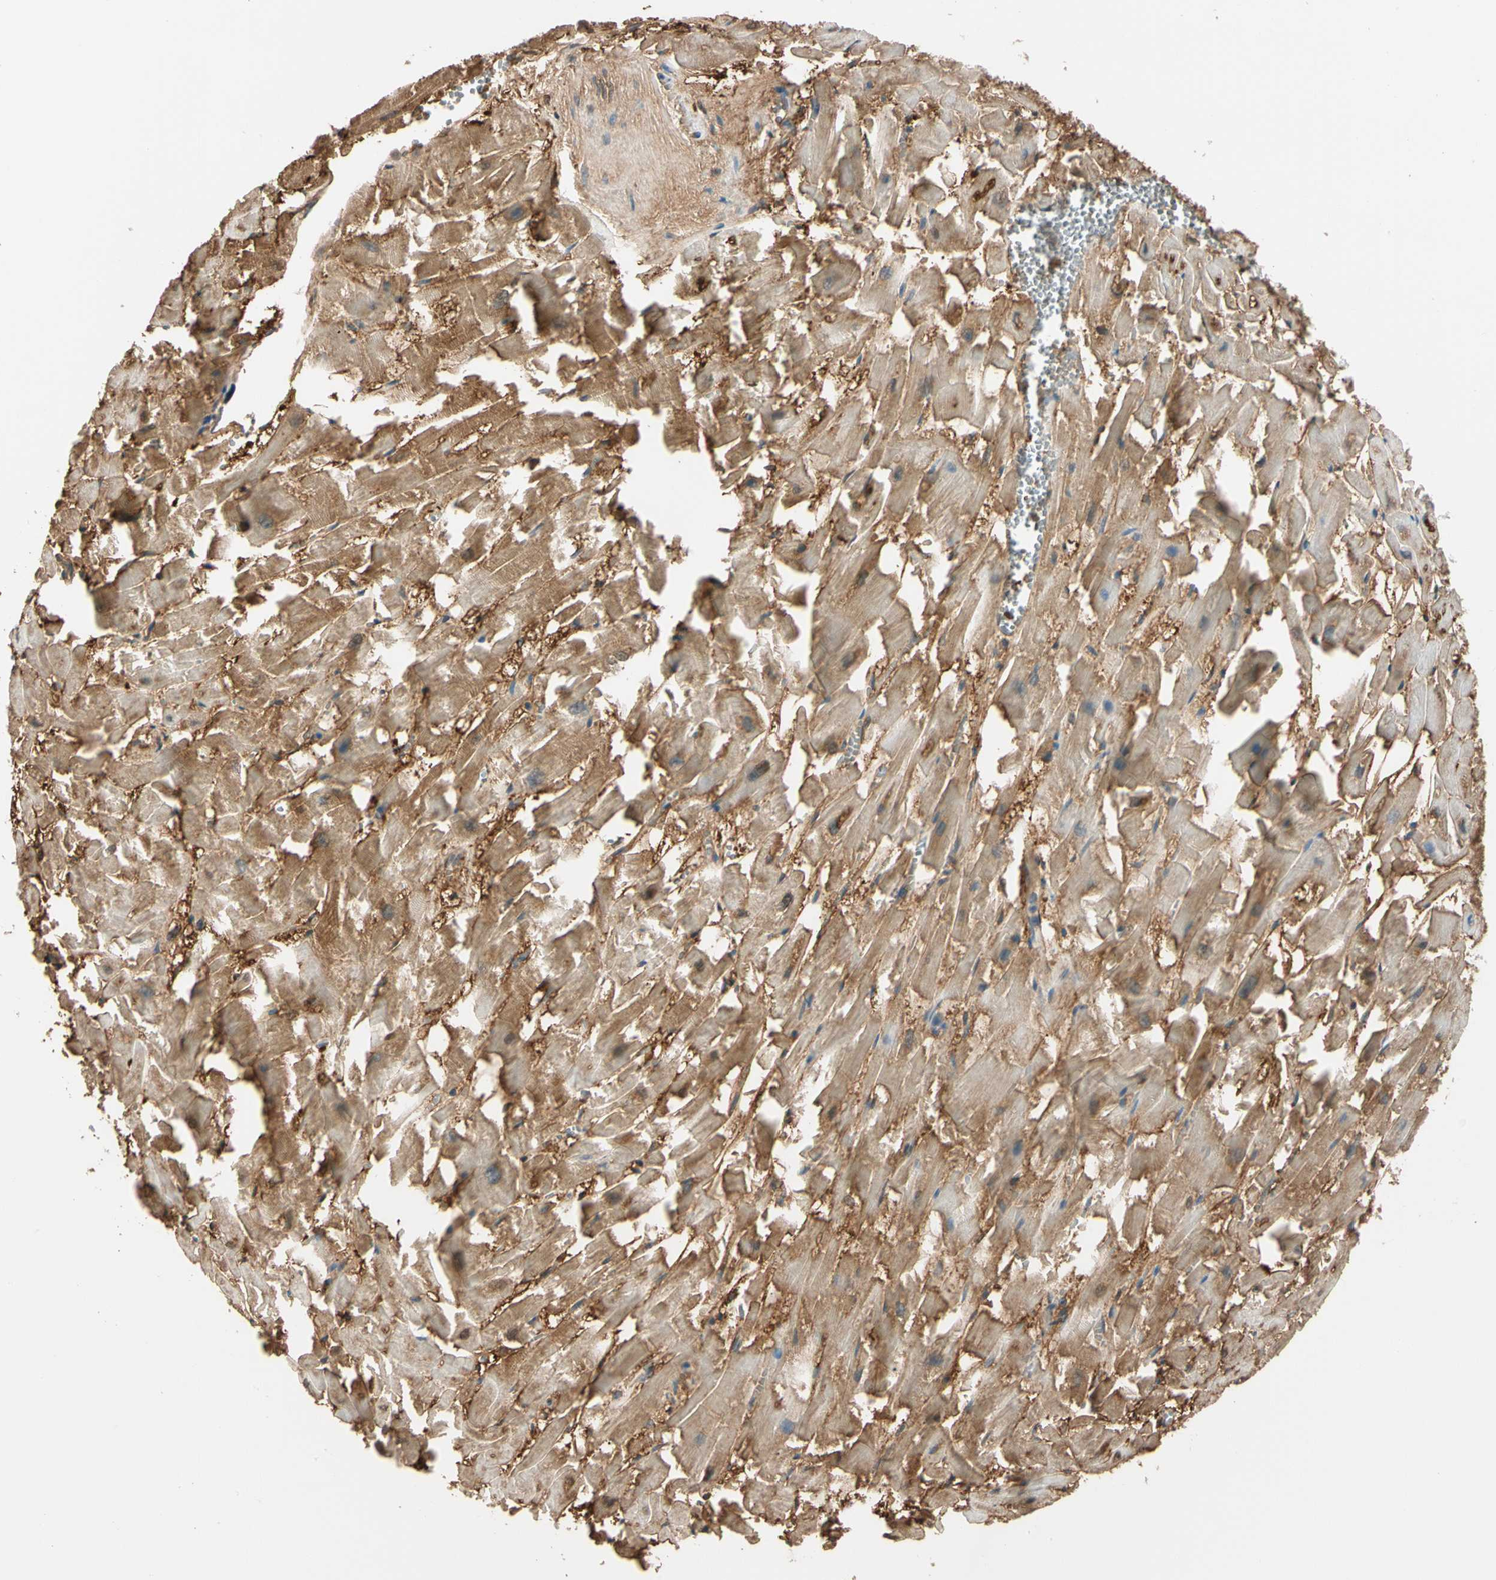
{"staining": {"intensity": "moderate", "quantity": ">75%", "location": "cytoplasmic/membranous"}, "tissue": "heart muscle", "cell_type": "Cardiomyocytes", "image_type": "normal", "snomed": [{"axis": "morphology", "description": "Normal tissue, NOS"}, {"axis": "topography", "description": "Heart"}], "caption": "About >75% of cardiomyocytes in normal heart muscle reveal moderate cytoplasmic/membranous protein positivity as visualized by brown immunohistochemical staining.", "gene": "PNCK", "patient": {"sex": "female", "age": 19}}